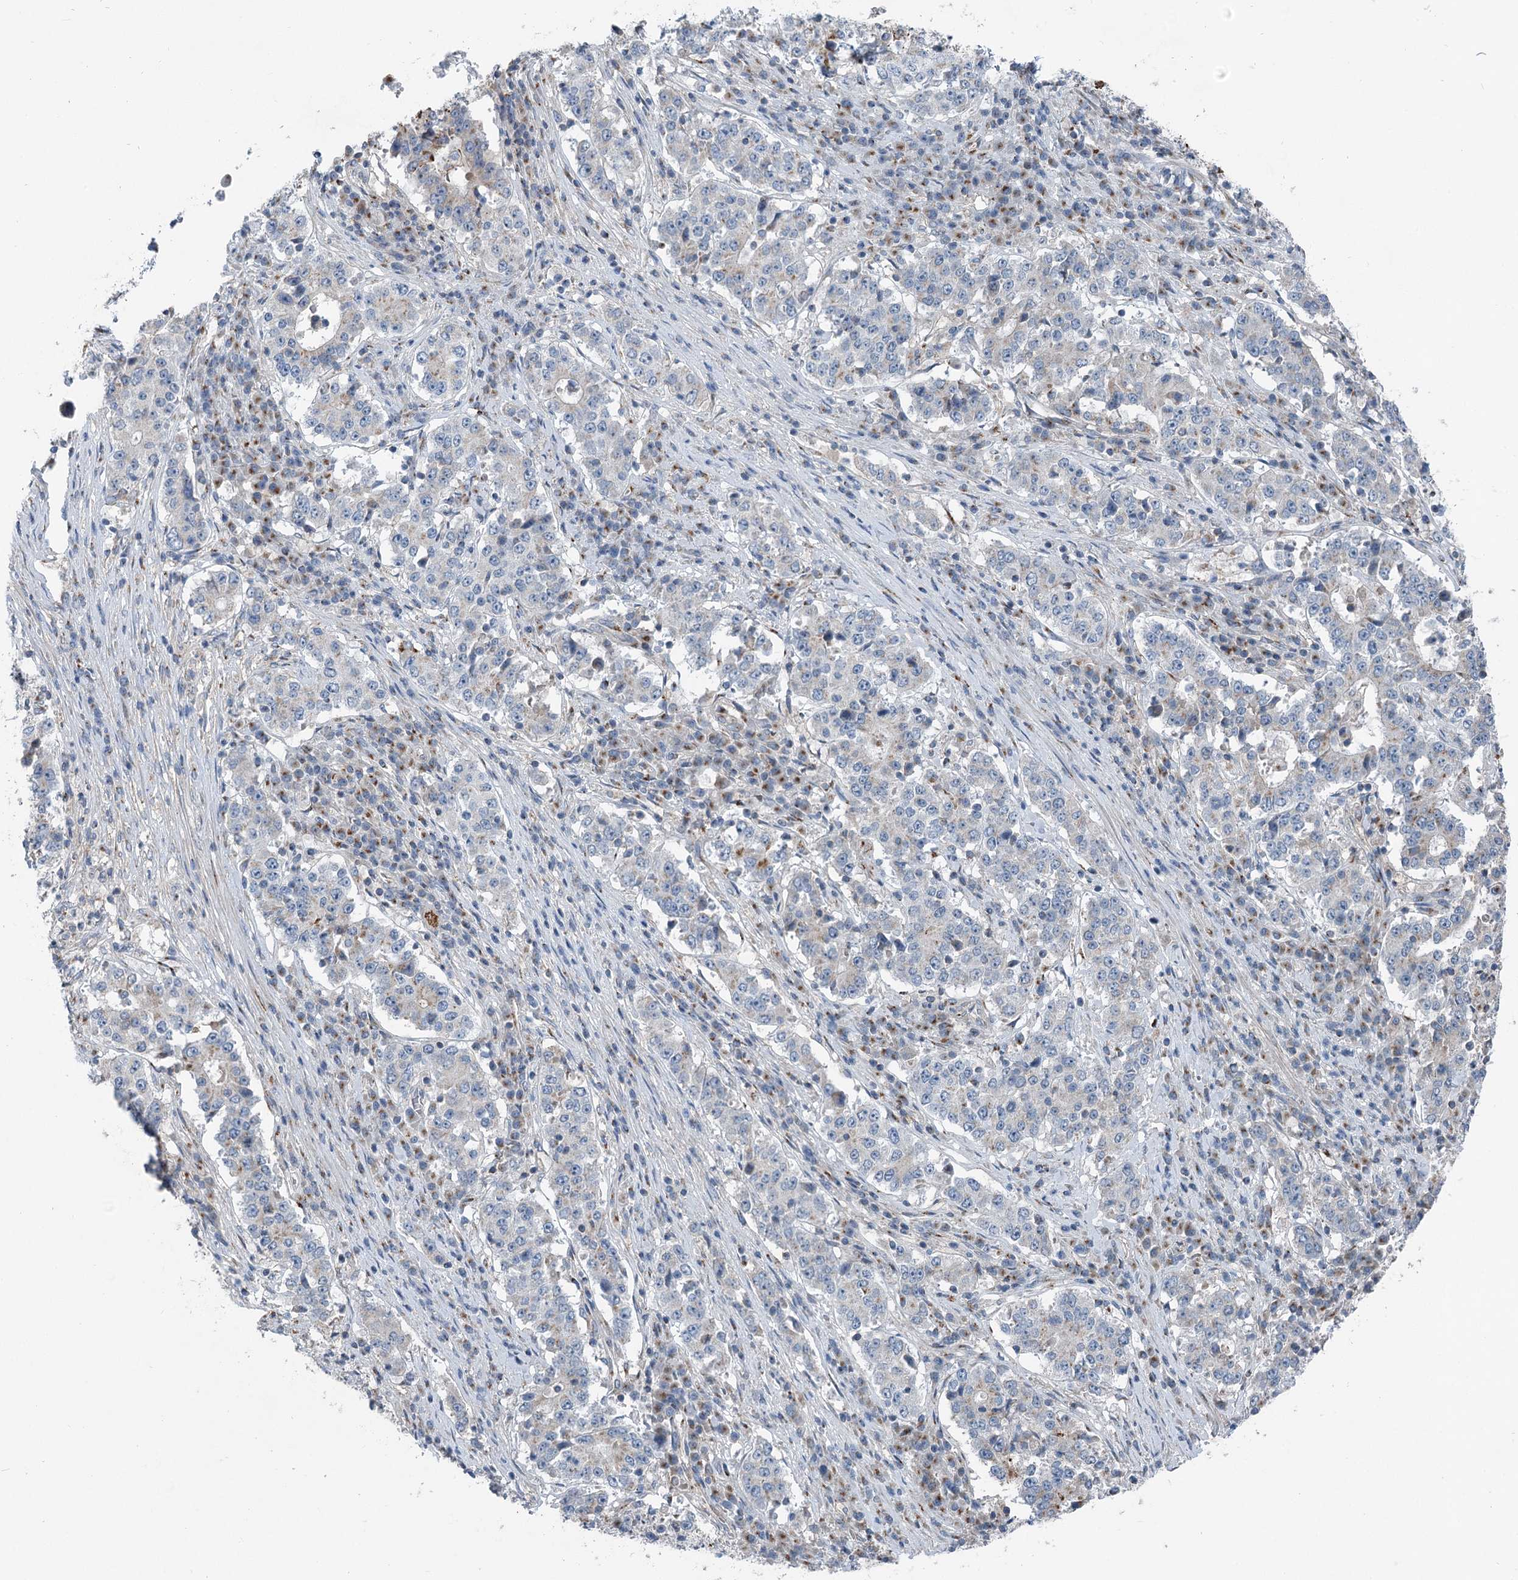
{"staining": {"intensity": "negative", "quantity": "none", "location": "none"}, "tissue": "stomach cancer", "cell_type": "Tumor cells", "image_type": "cancer", "snomed": [{"axis": "morphology", "description": "Adenocarcinoma, NOS"}, {"axis": "topography", "description": "Stomach"}], "caption": "A high-resolution photomicrograph shows immunohistochemistry (IHC) staining of adenocarcinoma (stomach), which reveals no significant expression in tumor cells.", "gene": "ITIH5", "patient": {"sex": "male", "age": 59}}